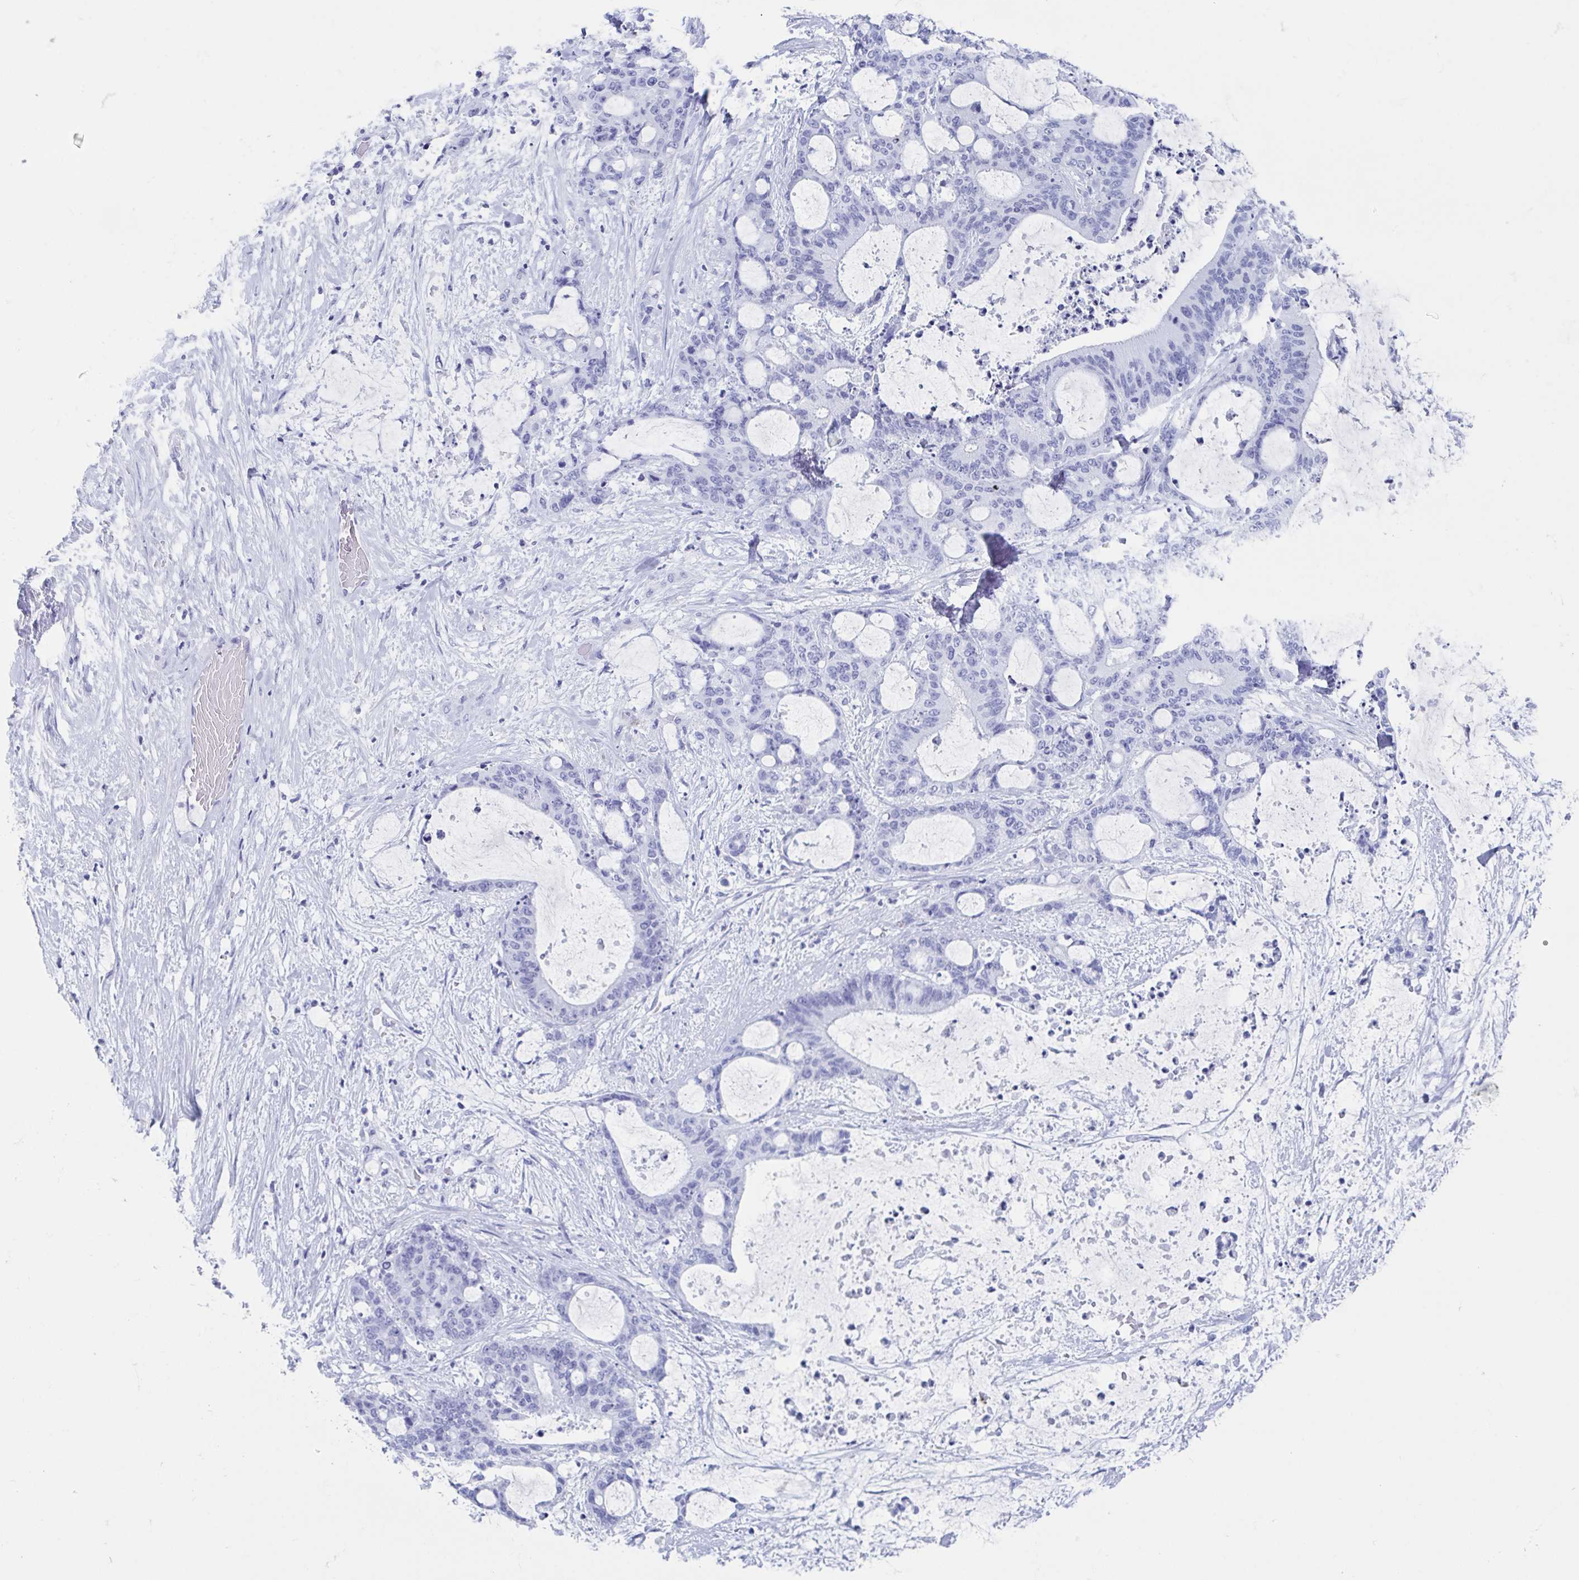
{"staining": {"intensity": "negative", "quantity": "none", "location": "none"}, "tissue": "liver cancer", "cell_type": "Tumor cells", "image_type": "cancer", "snomed": [{"axis": "morphology", "description": "Normal tissue, NOS"}, {"axis": "morphology", "description": "Cholangiocarcinoma"}, {"axis": "topography", "description": "Liver"}, {"axis": "topography", "description": "Peripheral nerve tissue"}], "caption": "This is an immunohistochemistry image of cholangiocarcinoma (liver). There is no expression in tumor cells.", "gene": "HDGFL1", "patient": {"sex": "female", "age": 73}}